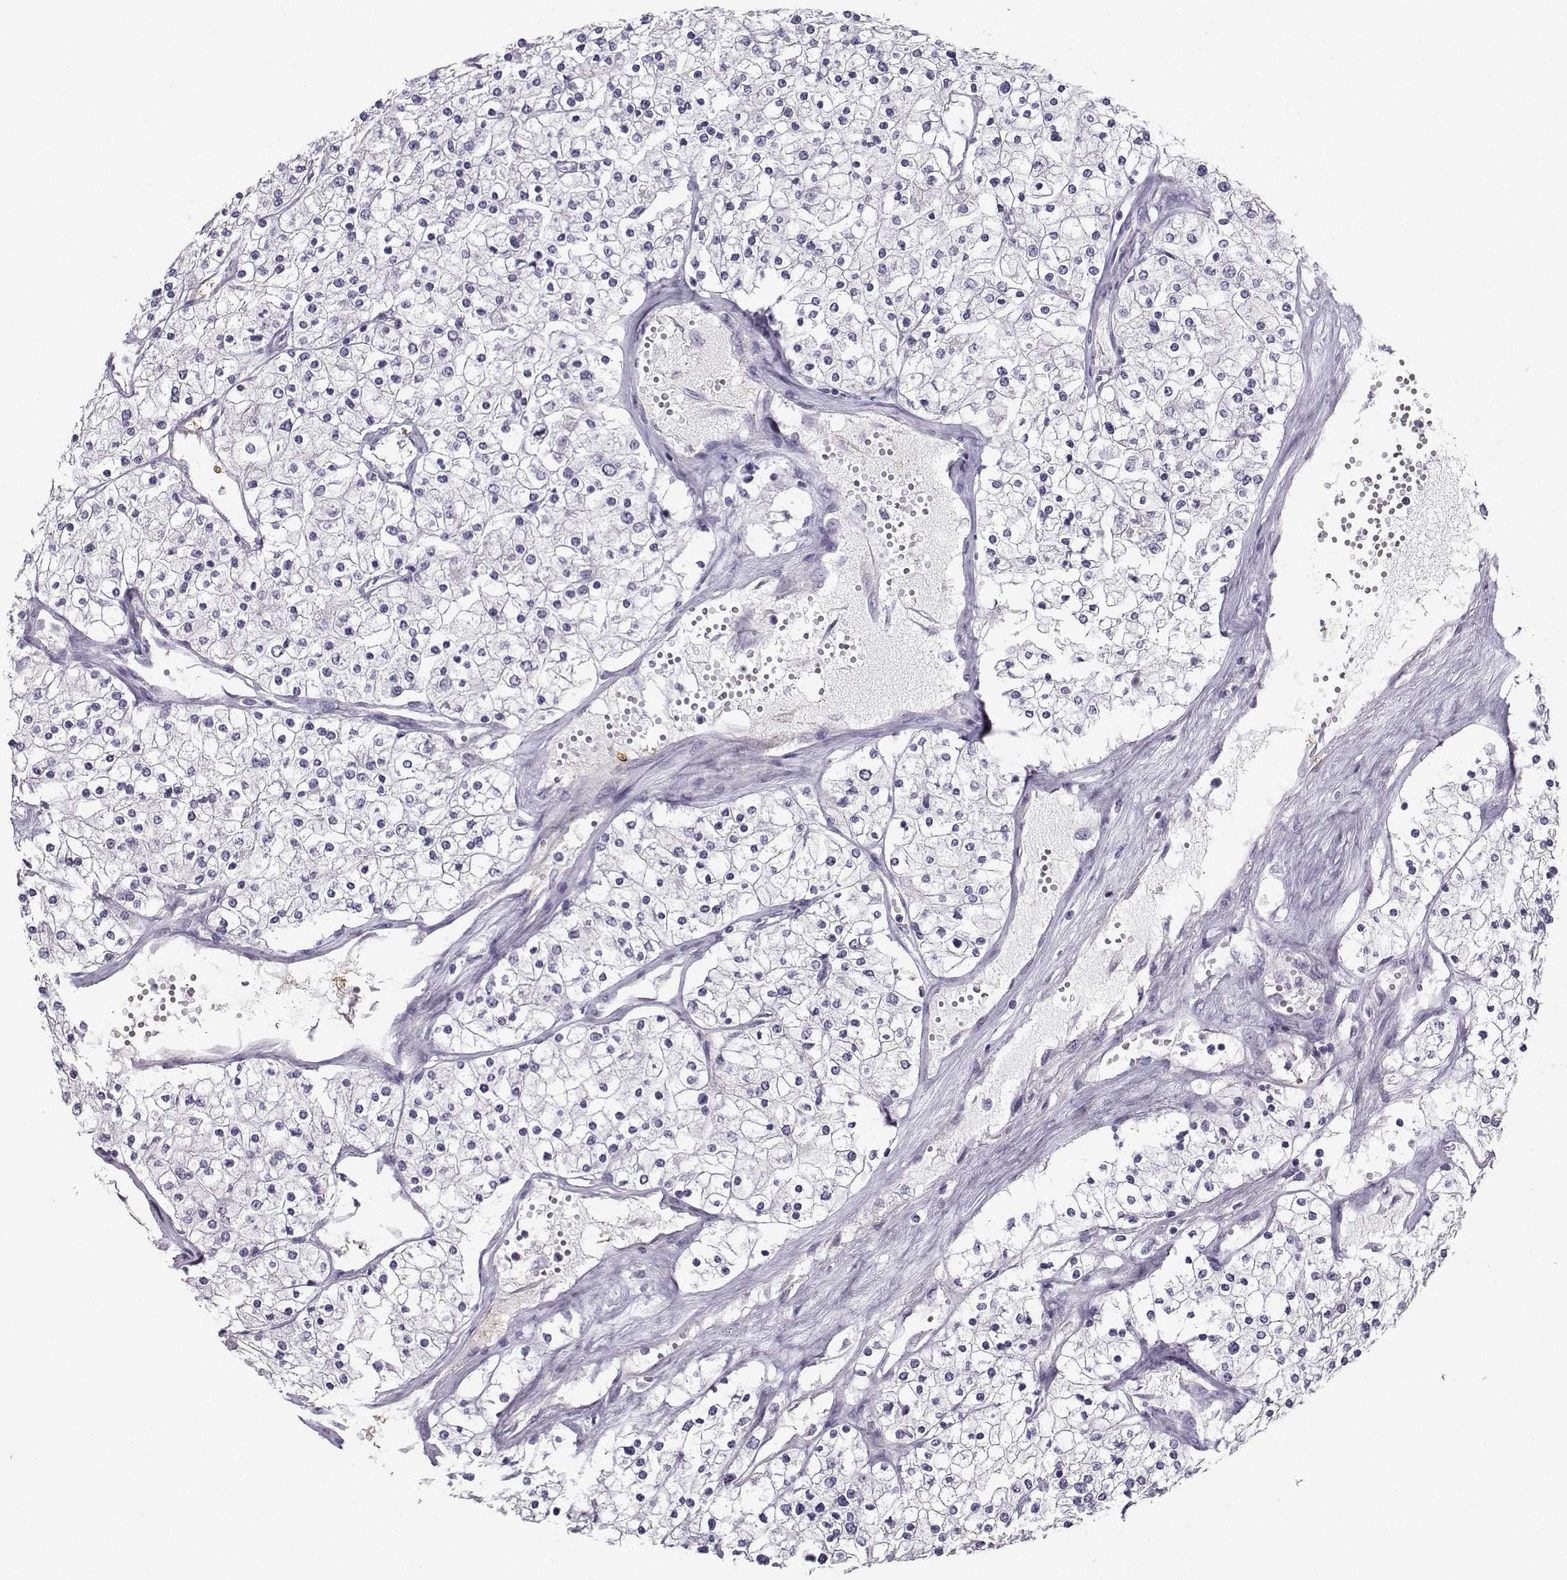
{"staining": {"intensity": "negative", "quantity": "none", "location": "none"}, "tissue": "renal cancer", "cell_type": "Tumor cells", "image_type": "cancer", "snomed": [{"axis": "morphology", "description": "Adenocarcinoma, NOS"}, {"axis": "topography", "description": "Kidney"}], "caption": "DAB (3,3'-diaminobenzidine) immunohistochemical staining of human renal adenocarcinoma exhibits no significant positivity in tumor cells.", "gene": "NQO1", "patient": {"sex": "male", "age": 80}}